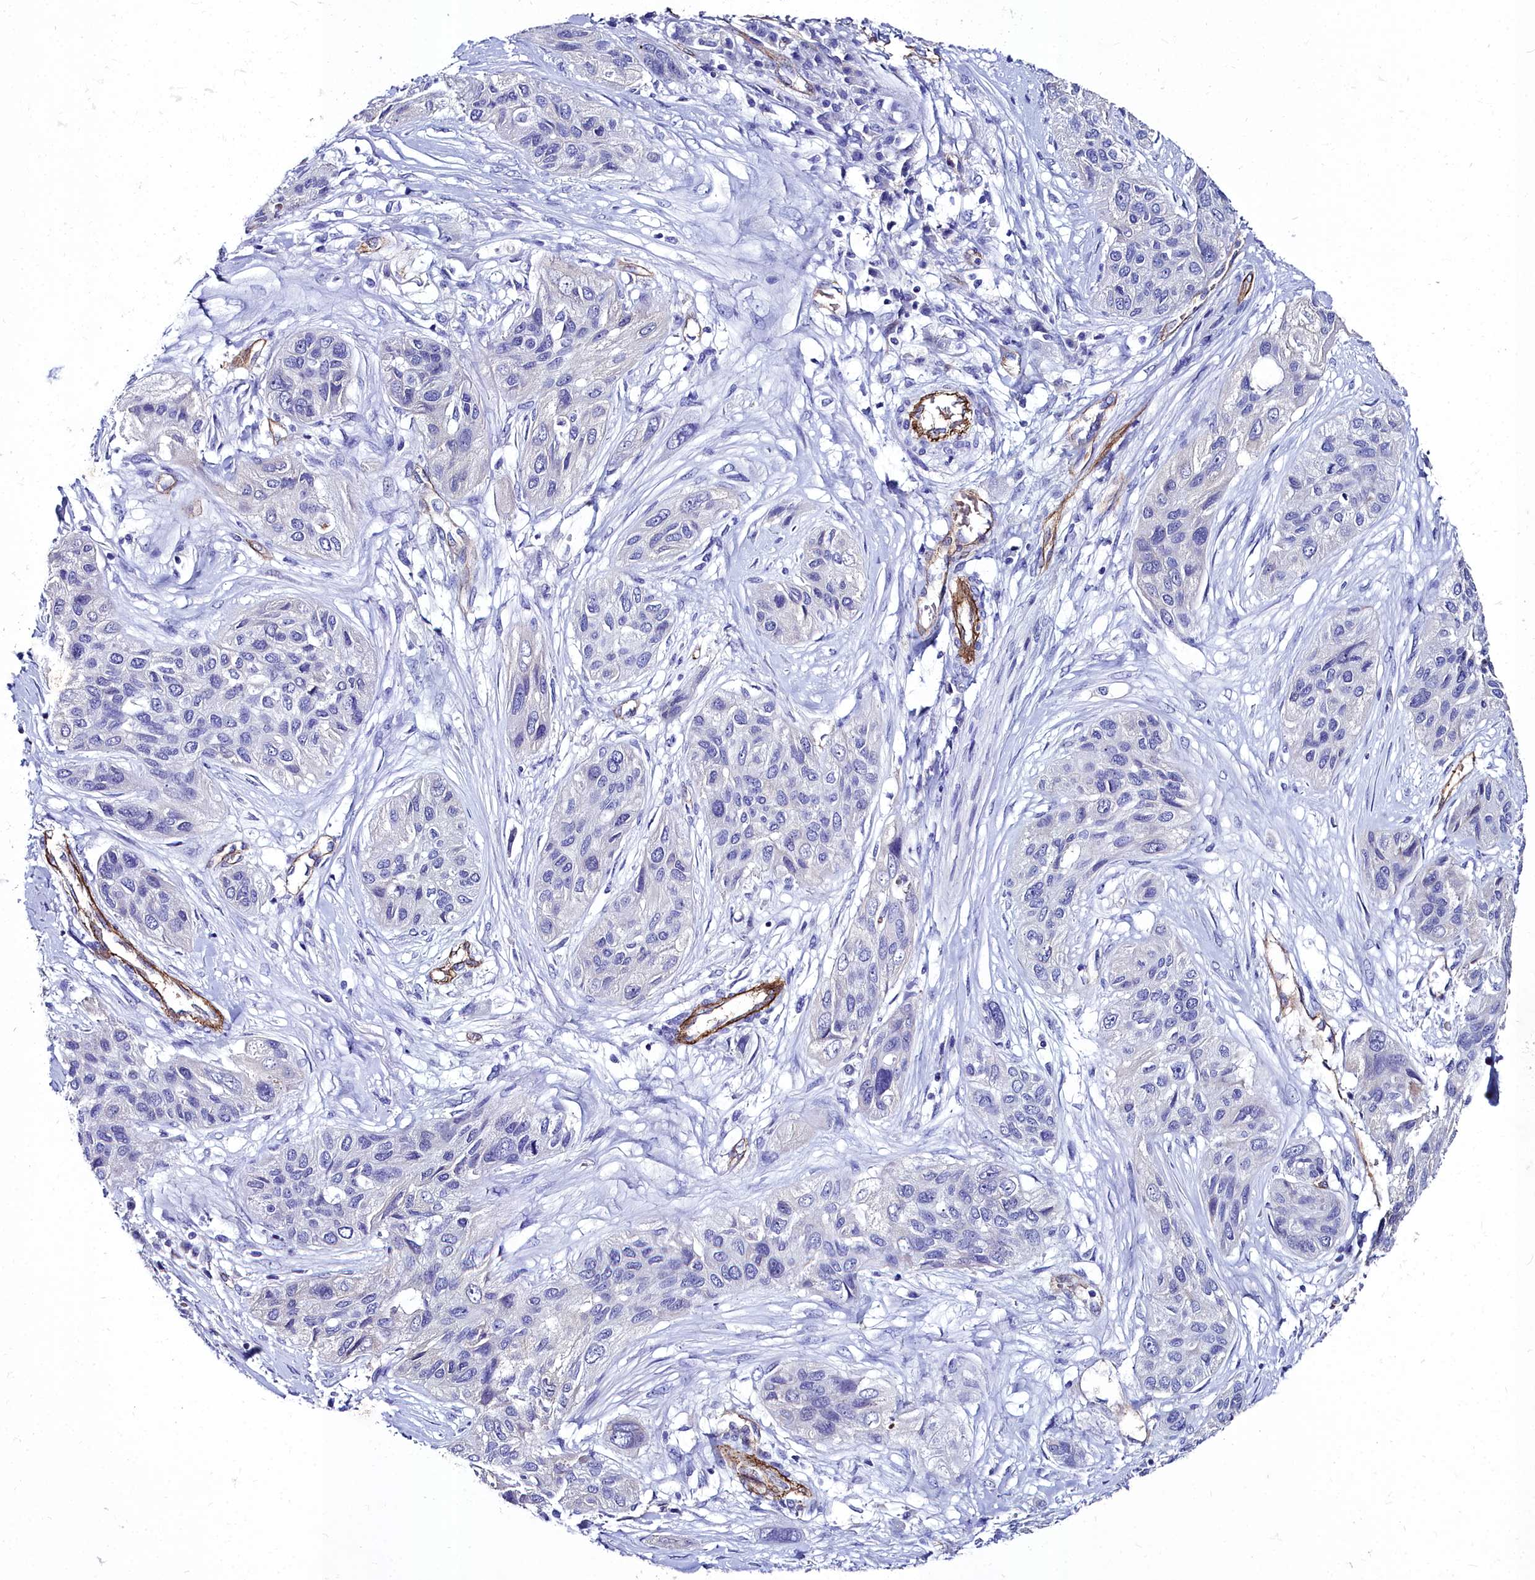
{"staining": {"intensity": "negative", "quantity": "none", "location": "none"}, "tissue": "lung cancer", "cell_type": "Tumor cells", "image_type": "cancer", "snomed": [{"axis": "morphology", "description": "Squamous cell carcinoma, NOS"}, {"axis": "topography", "description": "Lung"}], "caption": "DAB immunohistochemical staining of squamous cell carcinoma (lung) reveals no significant expression in tumor cells.", "gene": "CYP4F11", "patient": {"sex": "female", "age": 70}}